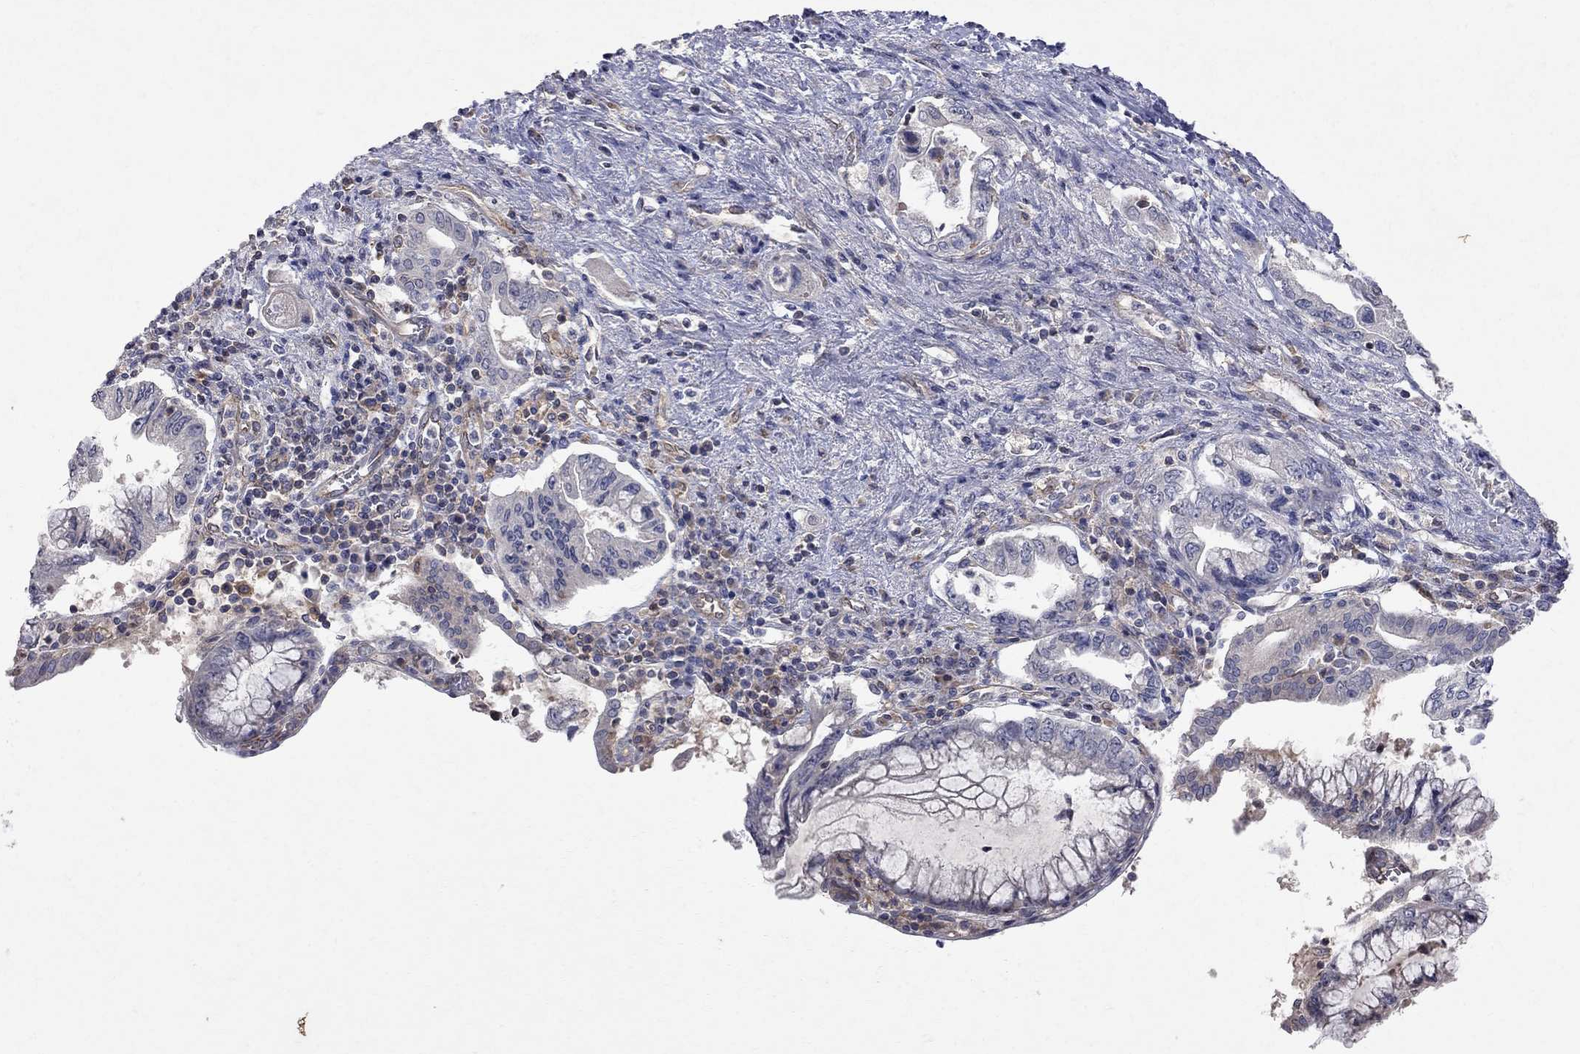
{"staining": {"intensity": "negative", "quantity": "none", "location": "none"}, "tissue": "pancreatic cancer", "cell_type": "Tumor cells", "image_type": "cancer", "snomed": [{"axis": "morphology", "description": "Adenocarcinoma, NOS"}, {"axis": "topography", "description": "Pancreas"}], "caption": "Tumor cells show no significant expression in adenocarcinoma (pancreatic). (Stains: DAB immunohistochemistry (IHC) with hematoxylin counter stain, Microscopy: brightfield microscopy at high magnification).", "gene": "ABI3", "patient": {"sex": "female", "age": 73}}